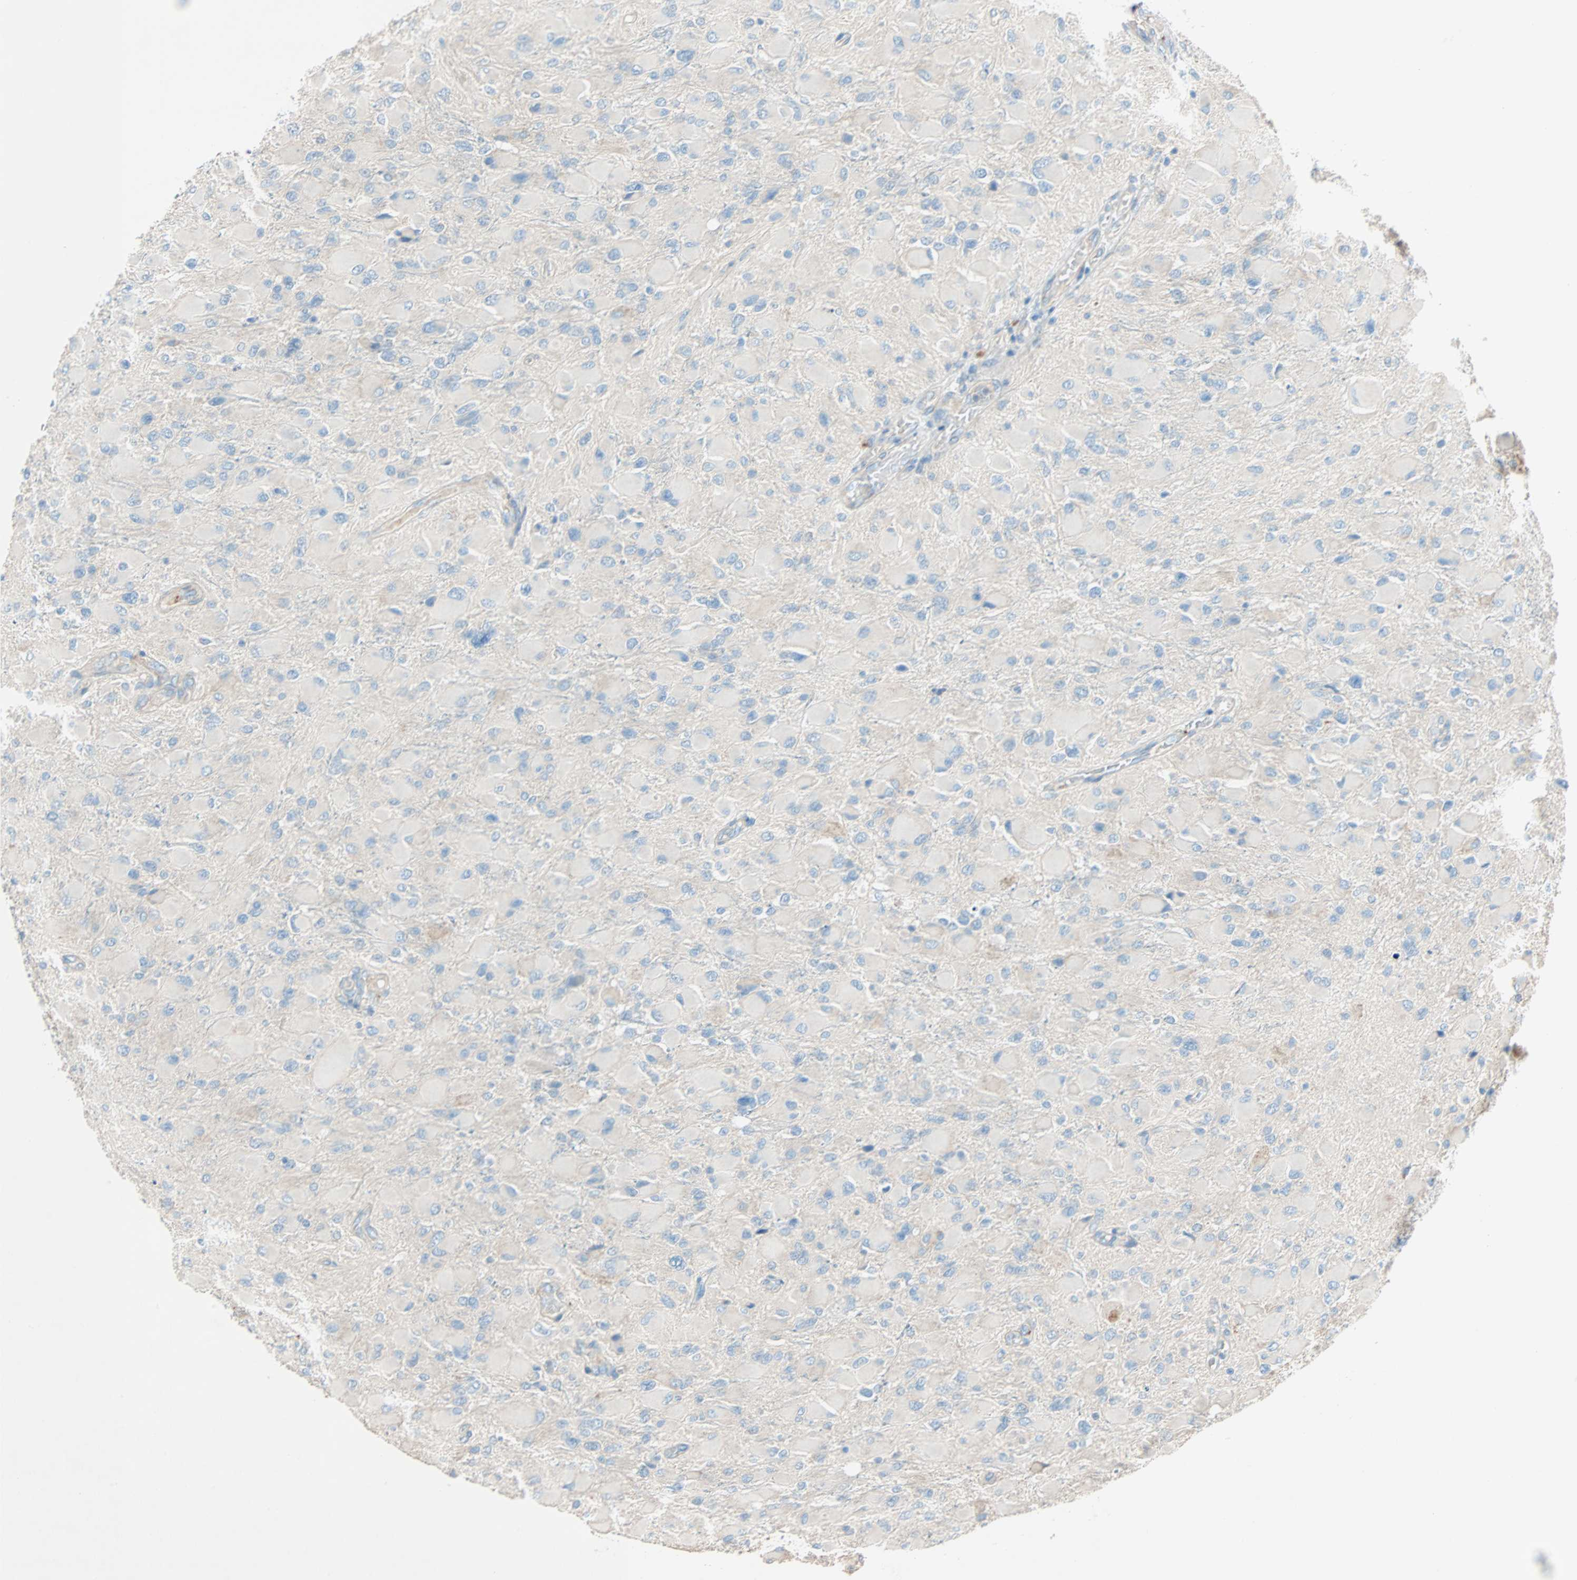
{"staining": {"intensity": "weak", "quantity": ">75%", "location": "cytoplasmic/membranous"}, "tissue": "glioma", "cell_type": "Tumor cells", "image_type": "cancer", "snomed": [{"axis": "morphology", "description": "Glioma, malignant, High grade"}, {"axis": "topography", "description": "Cerebral cortex"}], "caption": "DAB (3,3'-diaminobenzidine) immunohistochemical staining of human malignant glioma (high-grade) shows weak cytoplasmic/membranous protein positivity in about >75% of tumor cells. The protein of interest is shown in brown color, while the nuclei are stained blue.", "gene": "LY6G6F", "patient": {"sex": "female", "age": 36}}